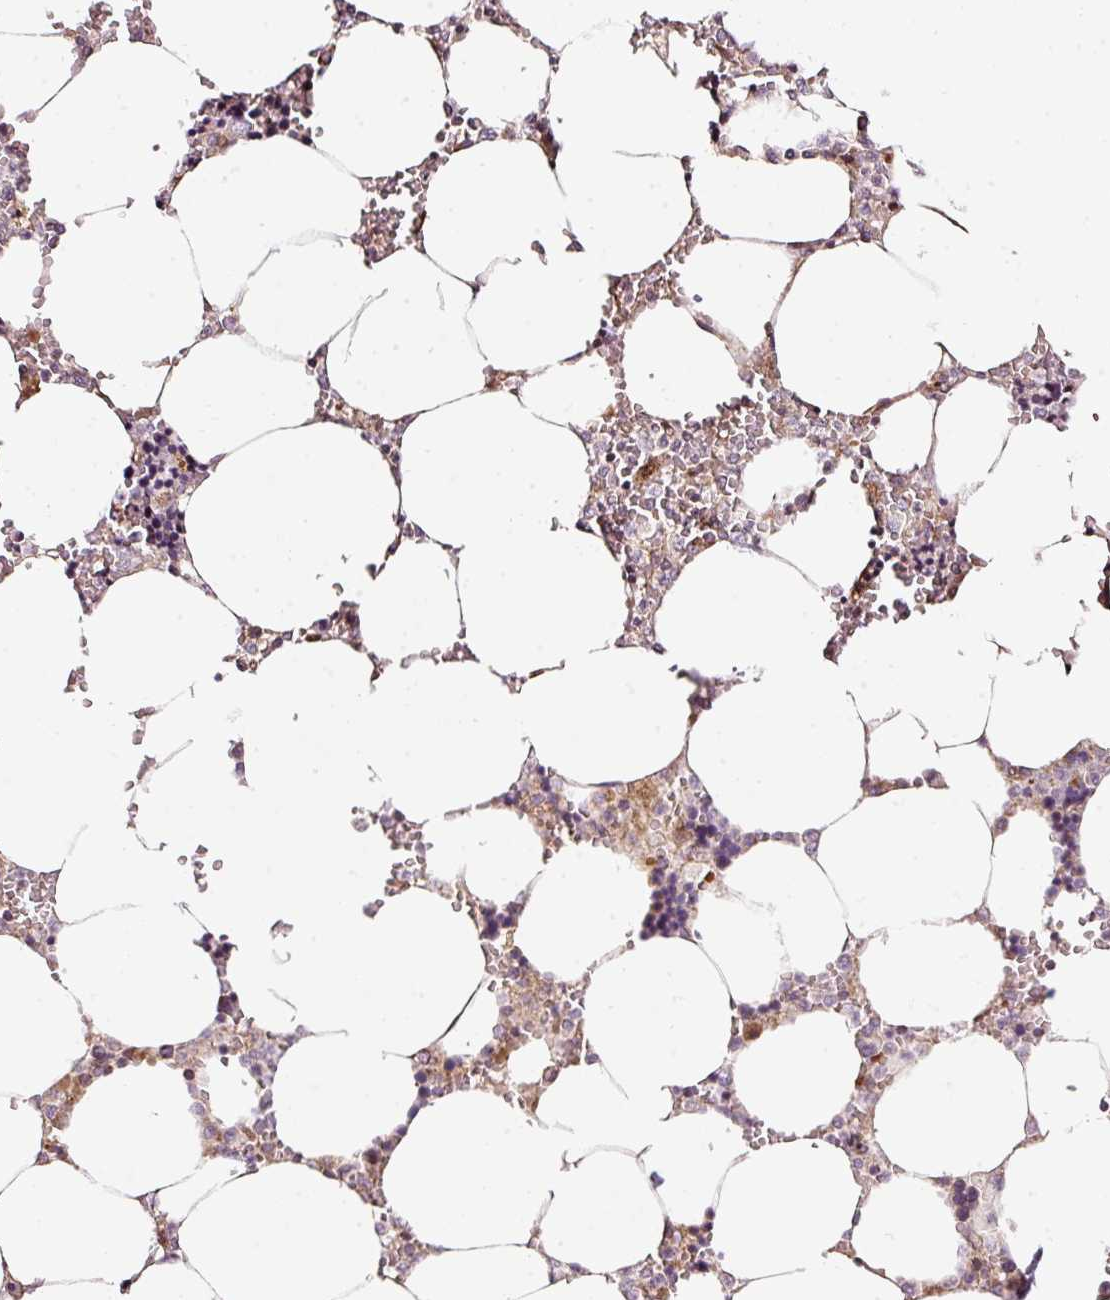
{"staining": {"intensity": "moderate", "quantity": "<25%", "location": "cytoplasmic/membranous"}, "tissue": "bone marrow", "cell_type": "Hematopoietic cells", "image_type": "normal", "snomed": [{"axis": "morphology", "description": "Normal tissue, NOS"}, {"axis": "topography", "description": "Bone marrow"}], "caption": "Benign bone marrow exhibits moderate cytoplasmic/membranous staining in approximately <25% of hematopoietic cells, visualized by immunohistochemistry.", "gene": "ISCU", "patient": {"sex": "male", "age": 64}}